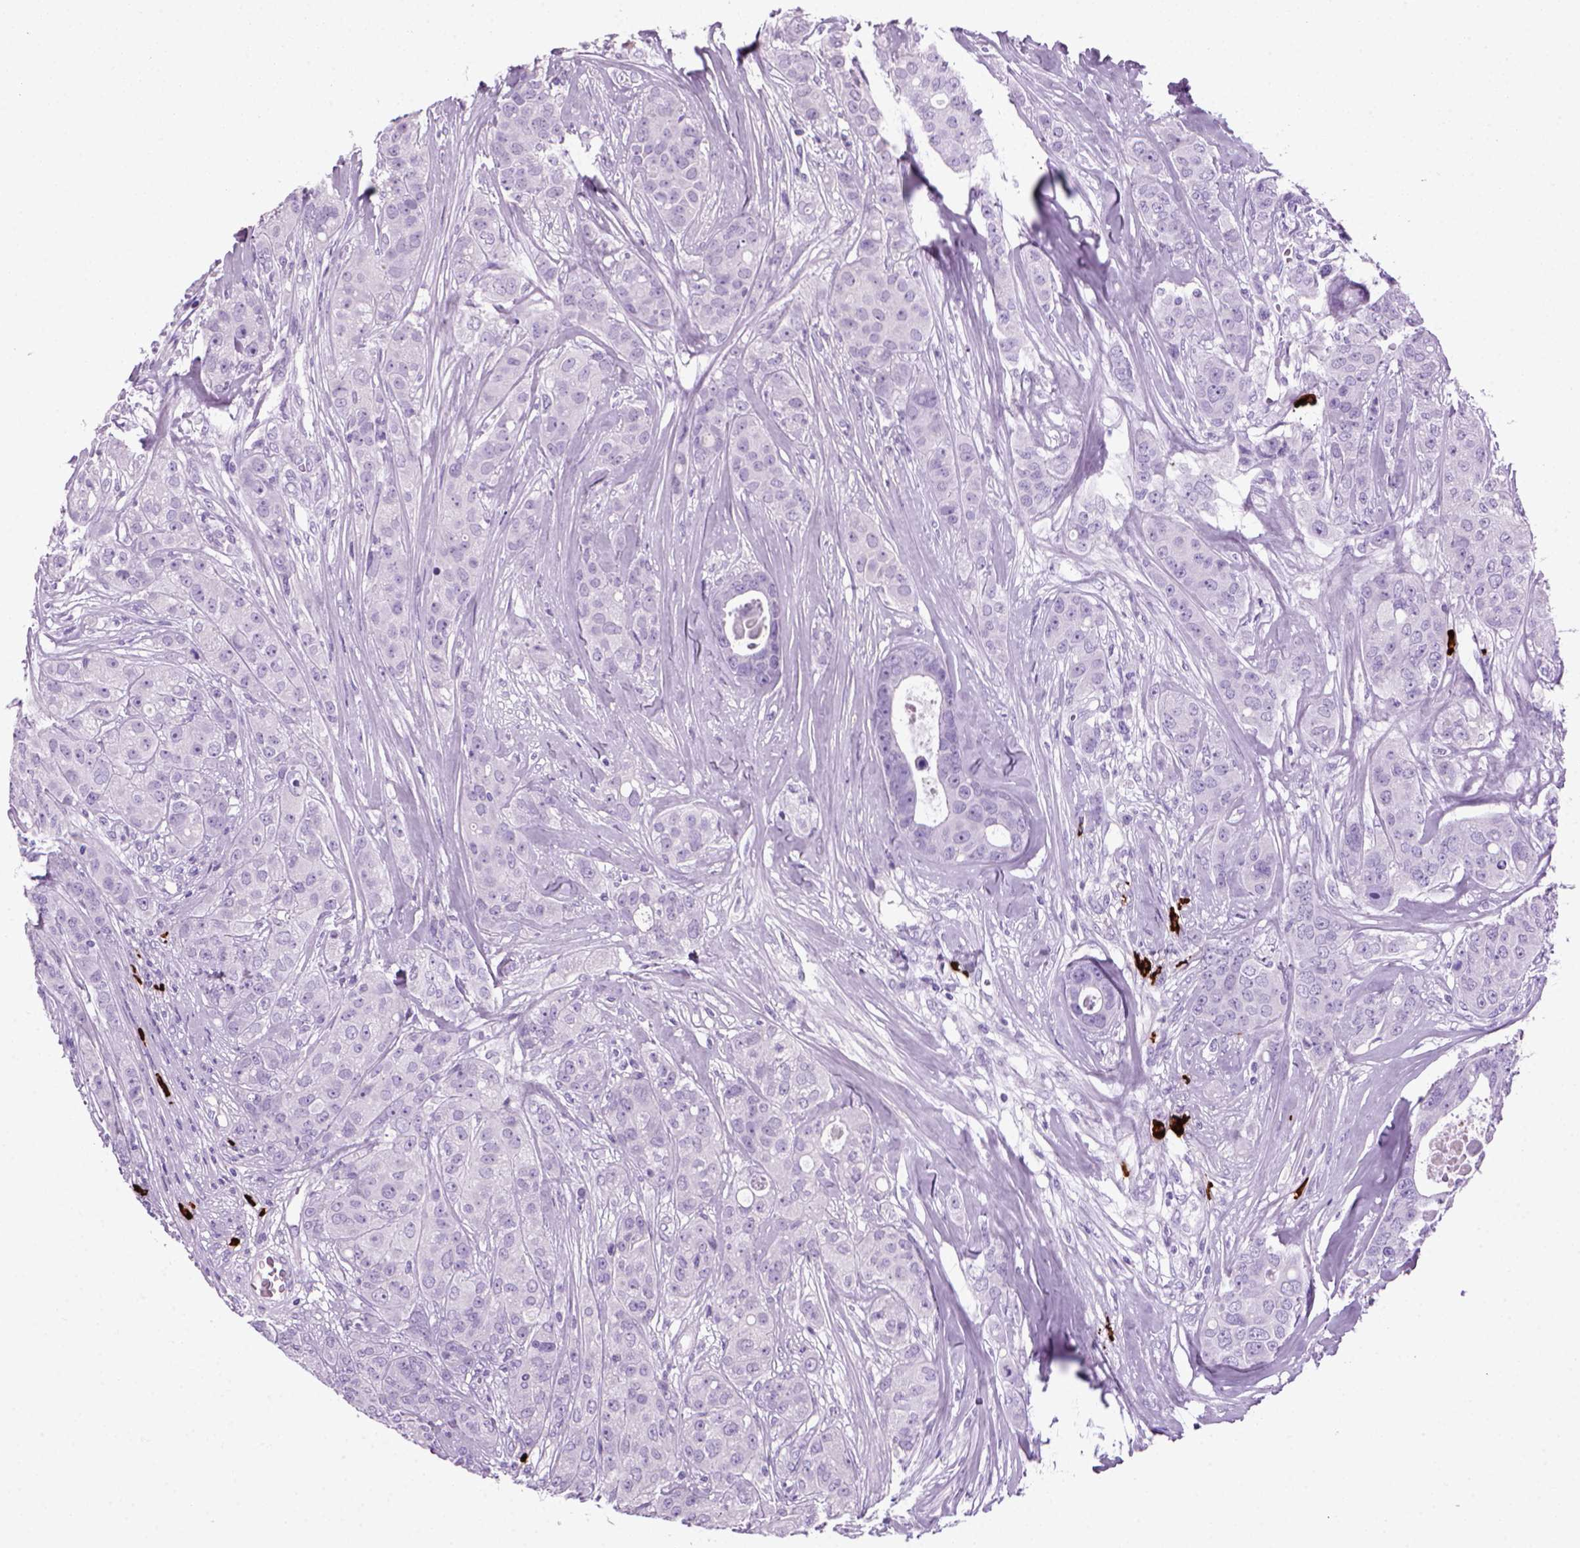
{"staining": {"intensity": "negative", "quantity": "none", "location": "none"}, "tissue": "breast cancer", "cell_type": "Tumor cells", "image_type": "cancer", "snomed": [{"axis": "morphology", "description": "Duct carcinoma"}, {"axis": "topography", "description": "Breast"}], "caption": "Immunohistochemistry (IHC) of human breast cancer (infiltrating ductal carcinoma) exhibits no positivity in tumor cells. The staining is performed using DAB brown chromogen with nuclei counter-stained in using hematoxylin.", "gene": "MZB1", "patient": {"sex": "female", "age": 43}}